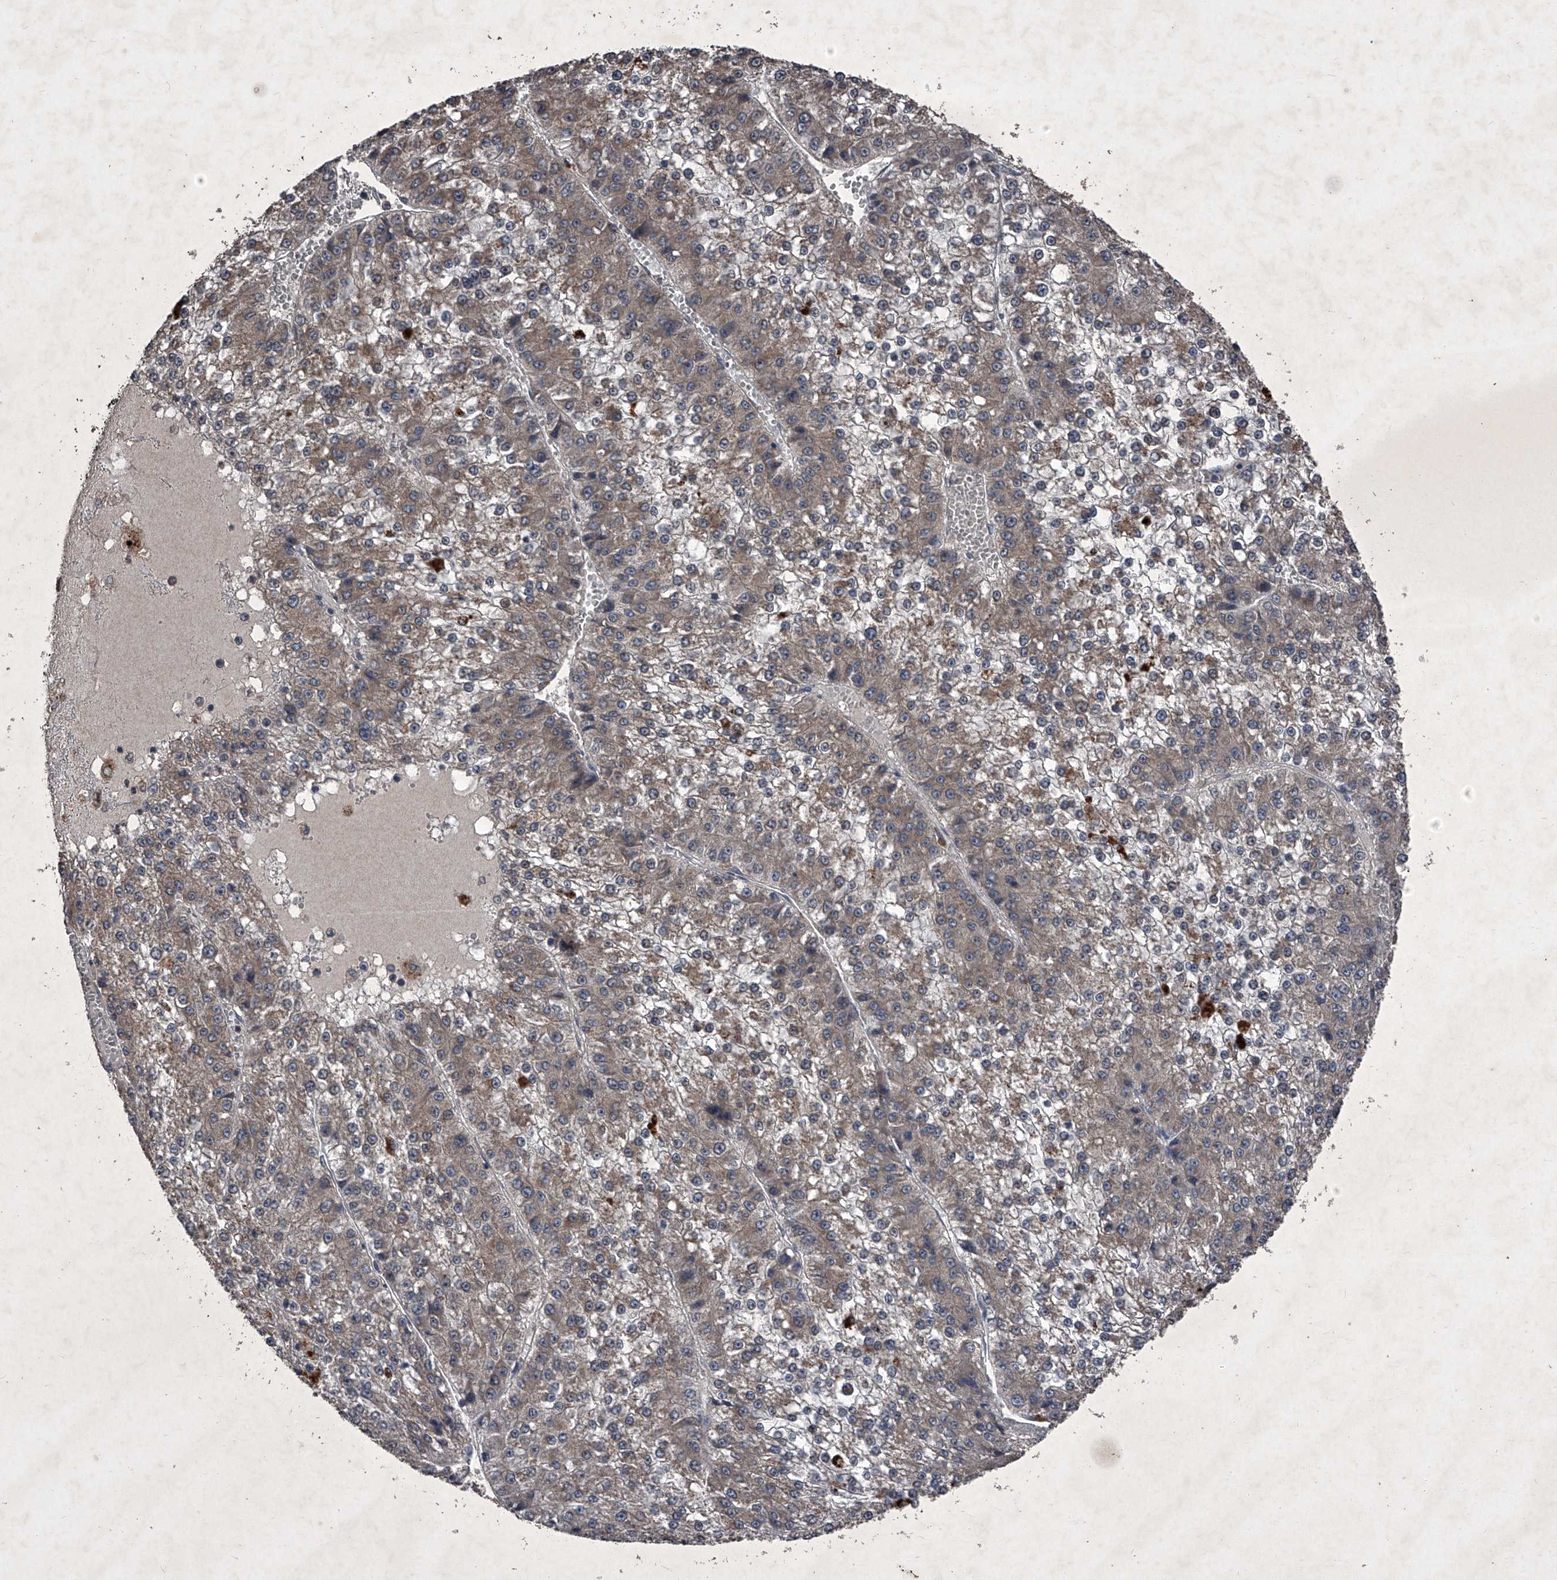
{"staining": {"intensity": "weak", "quantity": ">75%", "location": "cytoplasmic/membranous"}, "tissue": "liver cancer", "cell_type": "Tumor cells", "image_type": "cancer", "snomed": [{"axis": "morphology", "description": "Carcinoma, Hepatocellular, NOS"}, {"axis": "topography", "description": "Liver"}], "caption": "Immunohistochemistry (IHC) histopathology image of human liver hepatocellular carcinoma stained for a protein (brown), which demonstrates low levels of weak cytoplasmic/membranous staining in approximately >75% of tumor cells.", "gene": "MAPKAP1", "patient": {"sex": "female", "age": 73}}